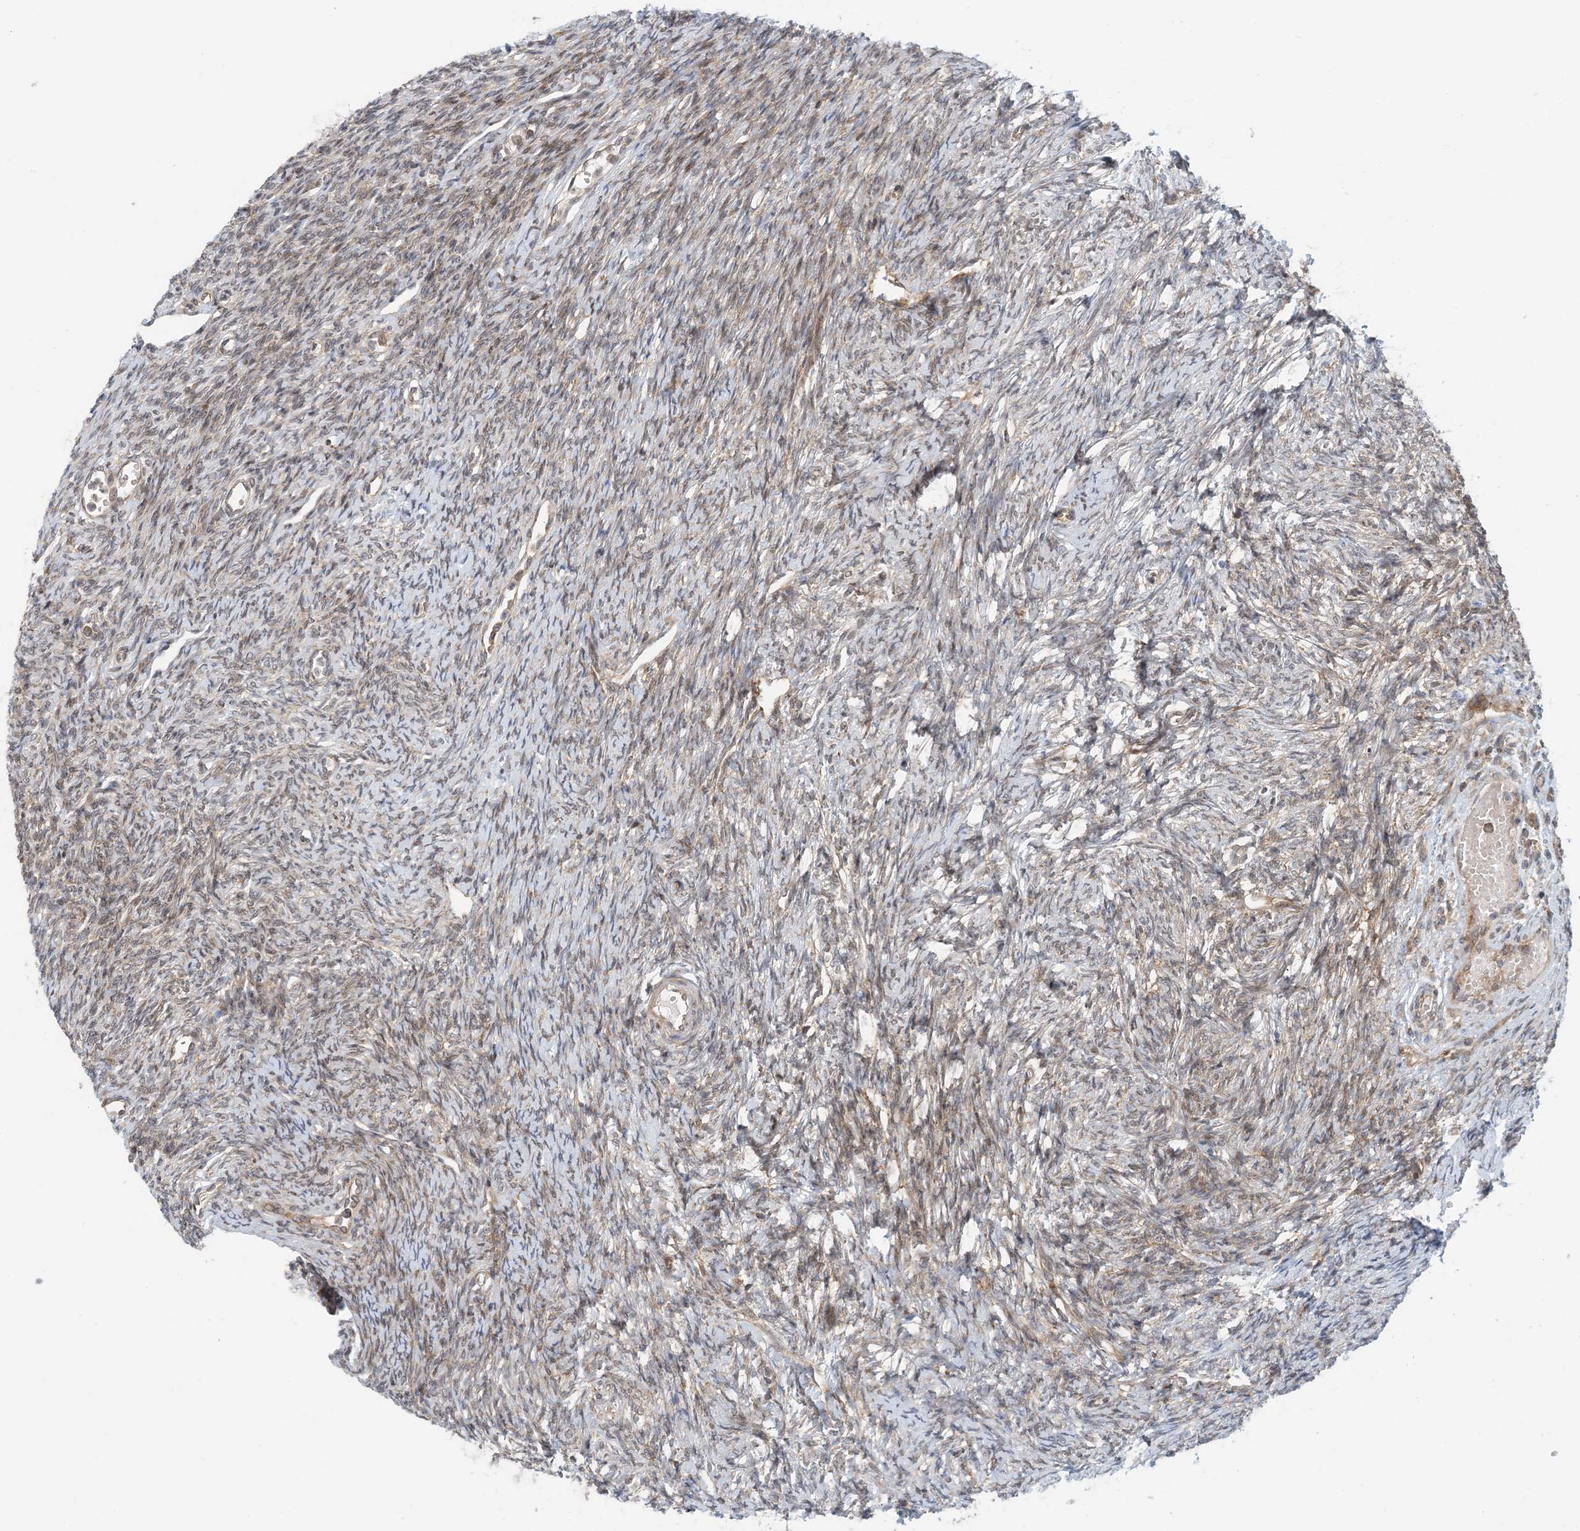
{"staining": {"intensity": "moderate", "quantity": ">75%", "location": "nuclear"}, "tissue": "ovary", "cell_type": "Follicle cells", "image_type": "normal", "snomed": [{"axis": "morphology", "description": "Normal tissue, NOS"}, {"axis": "morphology", "description": "Cyst, NOS"}, {"axis": "topography", "description": "Ovary"}], "caption": "Moderate nuclear expression is appreciated in approximately >75% of follicle cells in normal ovary.", "gene": "ATP13A2", "patient": {"sex": "female", "age": 33}}